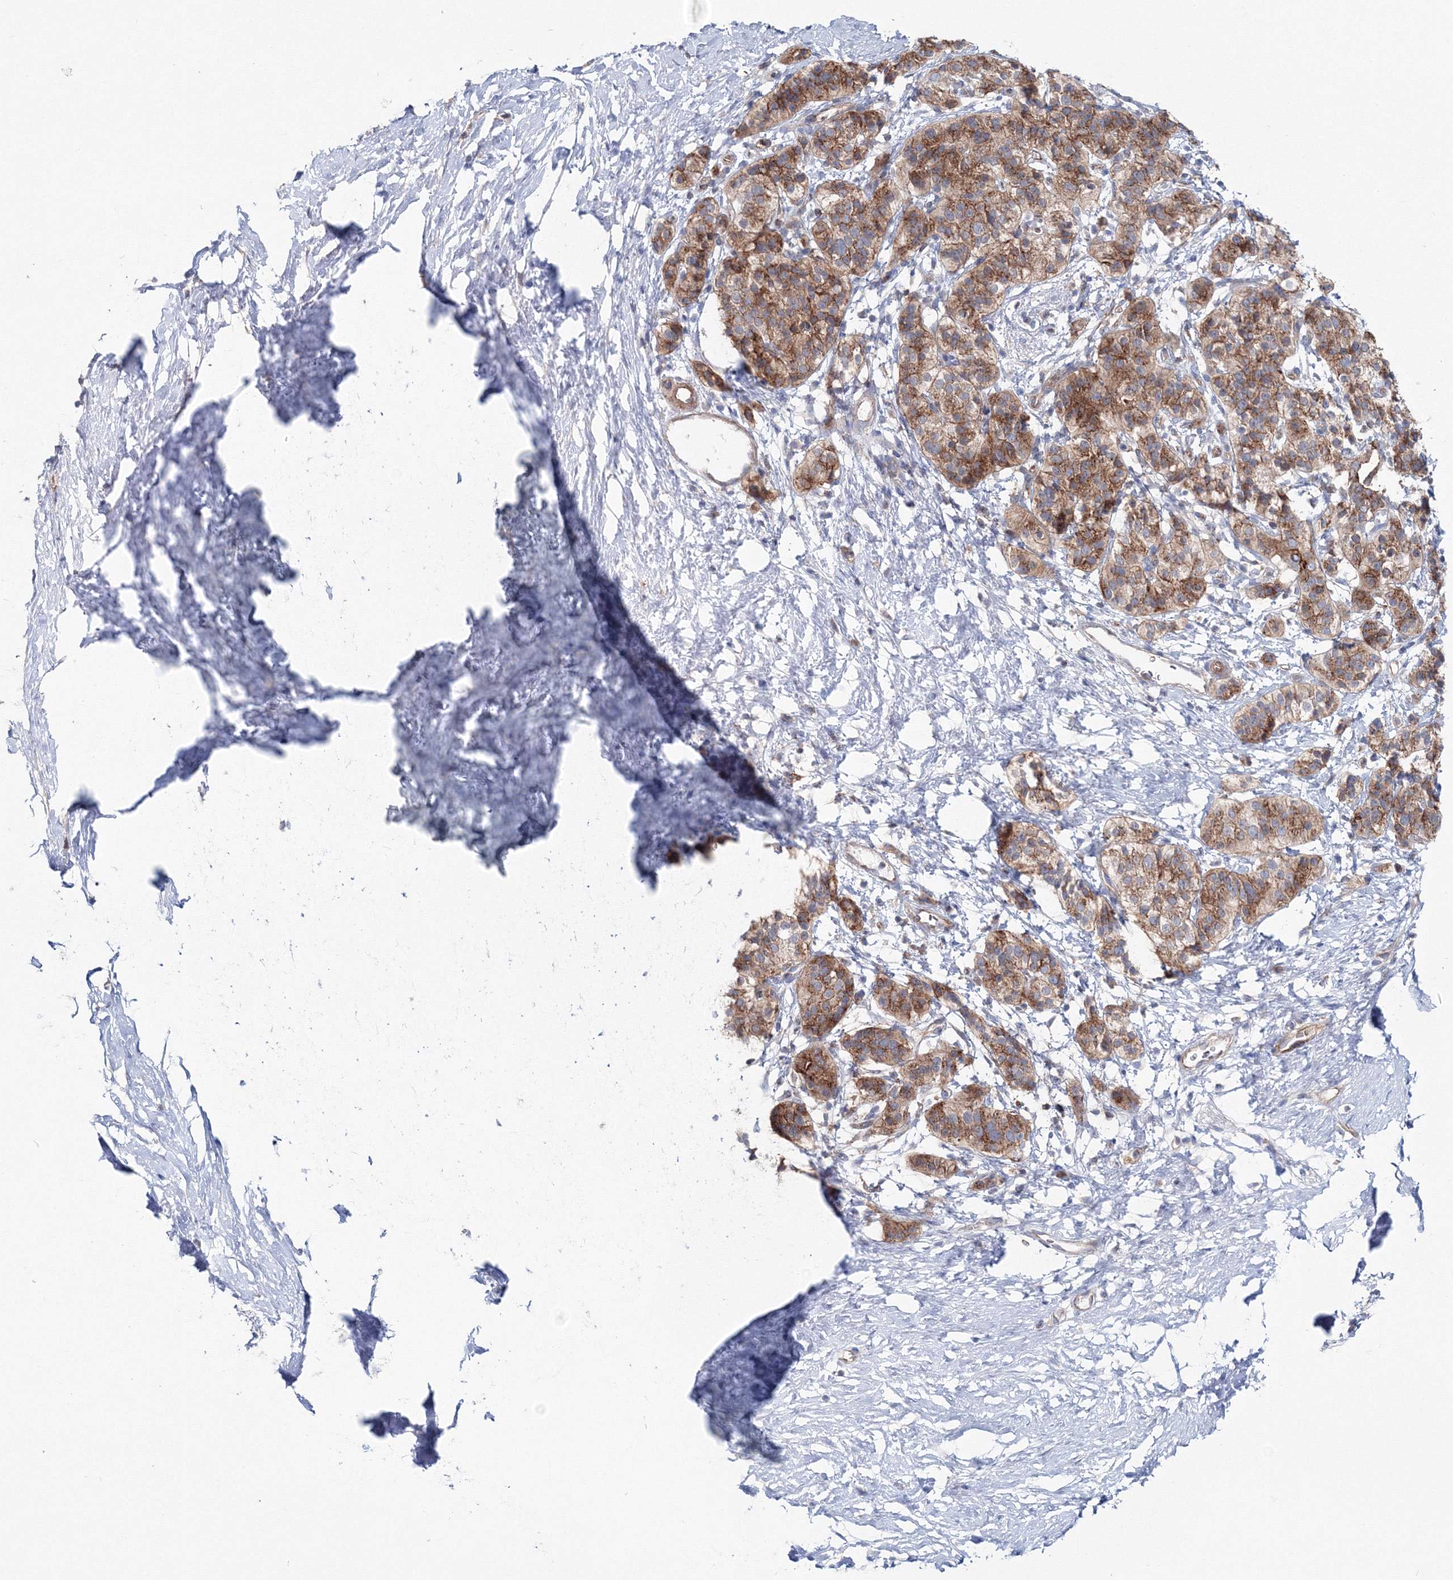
{"staining": {"intensity": "moderate", "quantity": ">75%", "location": "cytoplasmic/membranous"}, "tissue": "pancreatic cancer", "cell_type": "Tumor cells", "image_type": "cancer", "snomed": [{"axis": "morphology", "description": "Adenocarcinoma, NOS"}, {"axis": "topography", "description": "Pancreas"}], "caption": "This is a histology image of immunohistochemistry staining of pancreatic cancer (adenocarcinoma), which shows moderate positivity in the cytoplasmic/membranous of tumor cells.", "gene": "GGA2", "patient": {"sex": "male", "age": 50}}